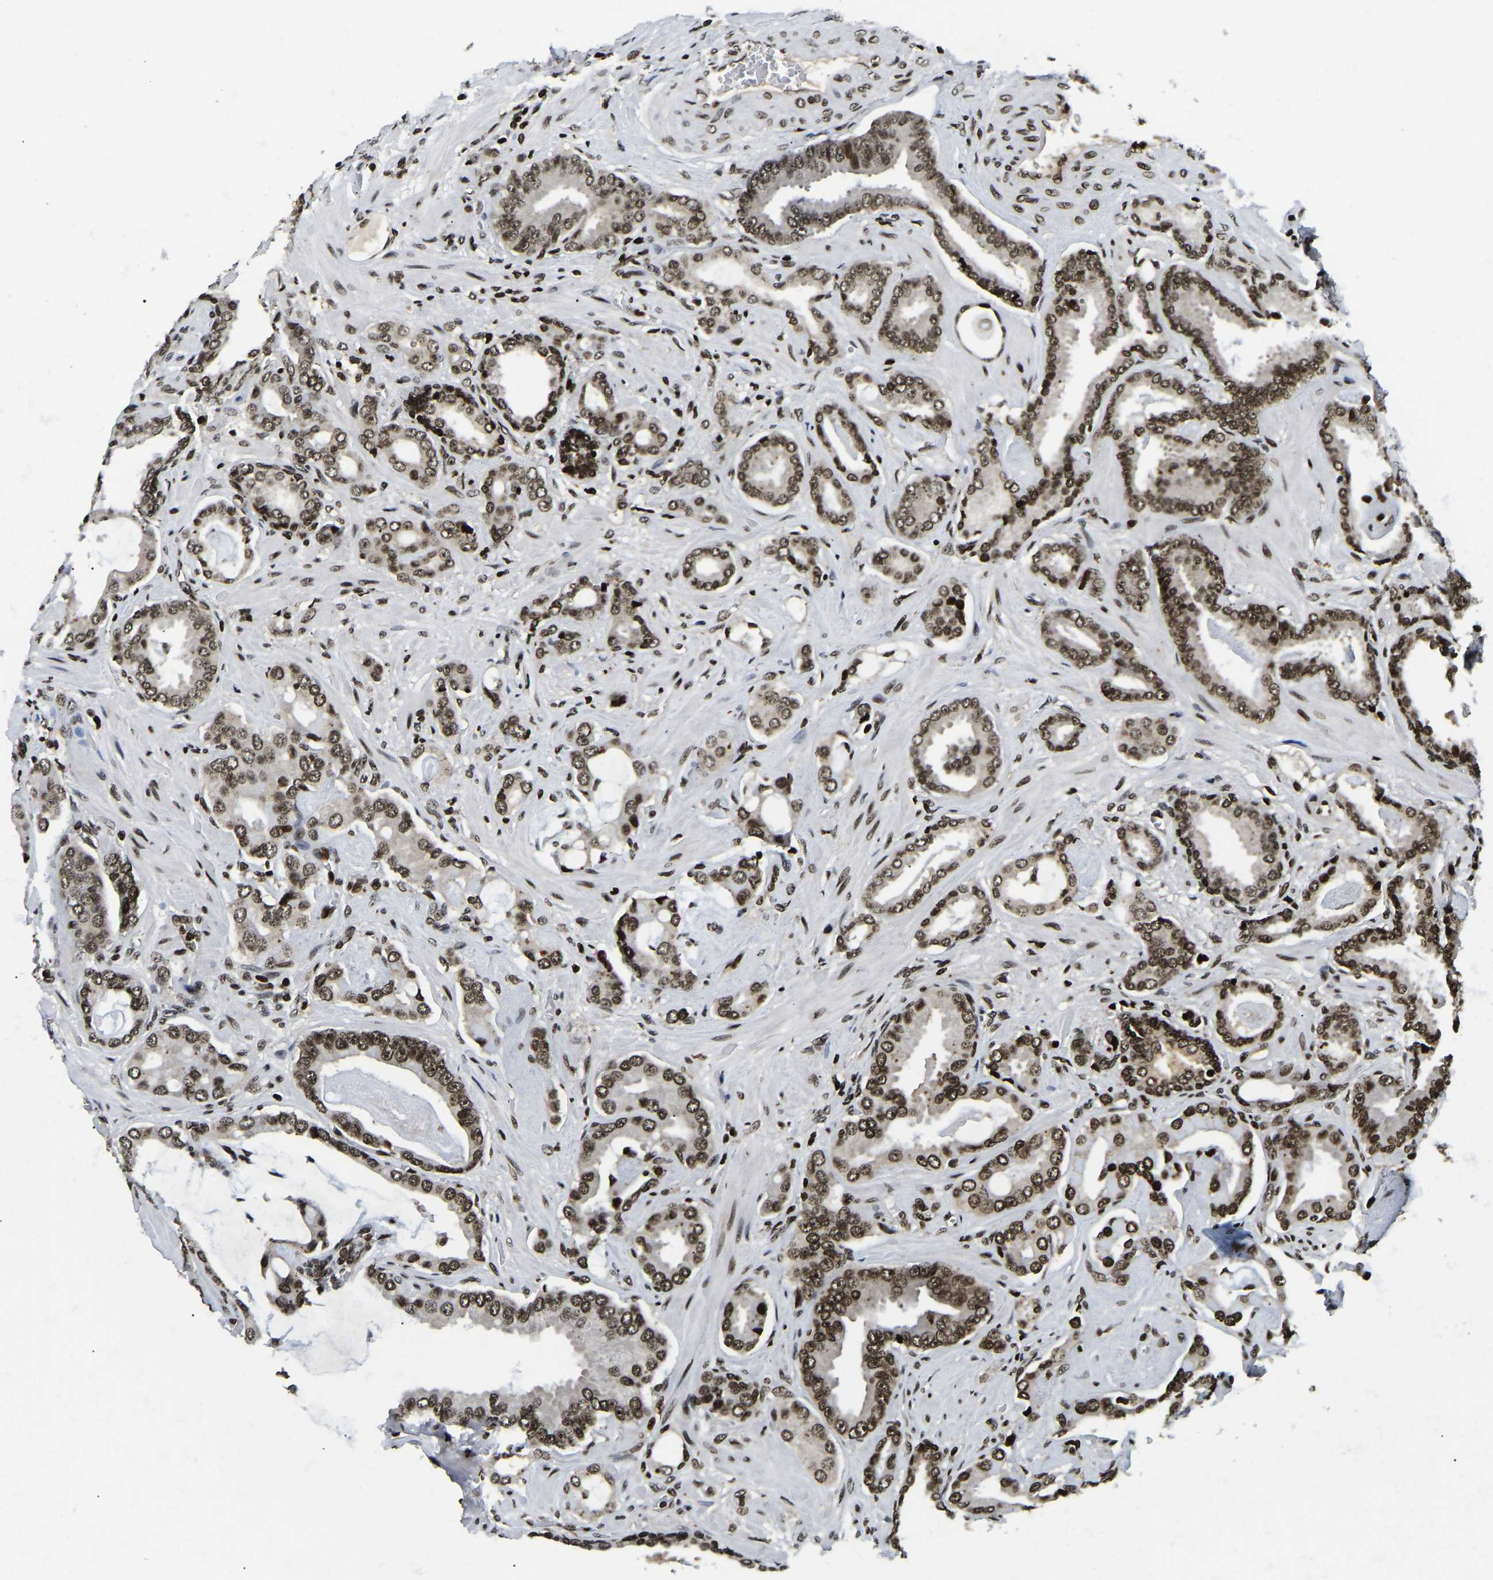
{"staining": {"intensity": "strong", "quantity": ">75%", "location": "nuclear"}, "tissue": "prostate cancer", "cell_type": "Tumor cells", "image_type": "cancer", "snomed": [{"axis": "morphology", "description": "Adenocarcinoma, Low grade"}, {"axis": "topography", "description": "Prostate"}], "caption": "Protein expression analysis of prostate cancer displays strong nuclear expression in approximately >75% of tumor cells.", "gene": "LRRC61", "patient": {"sex": "male", "age": 53}}